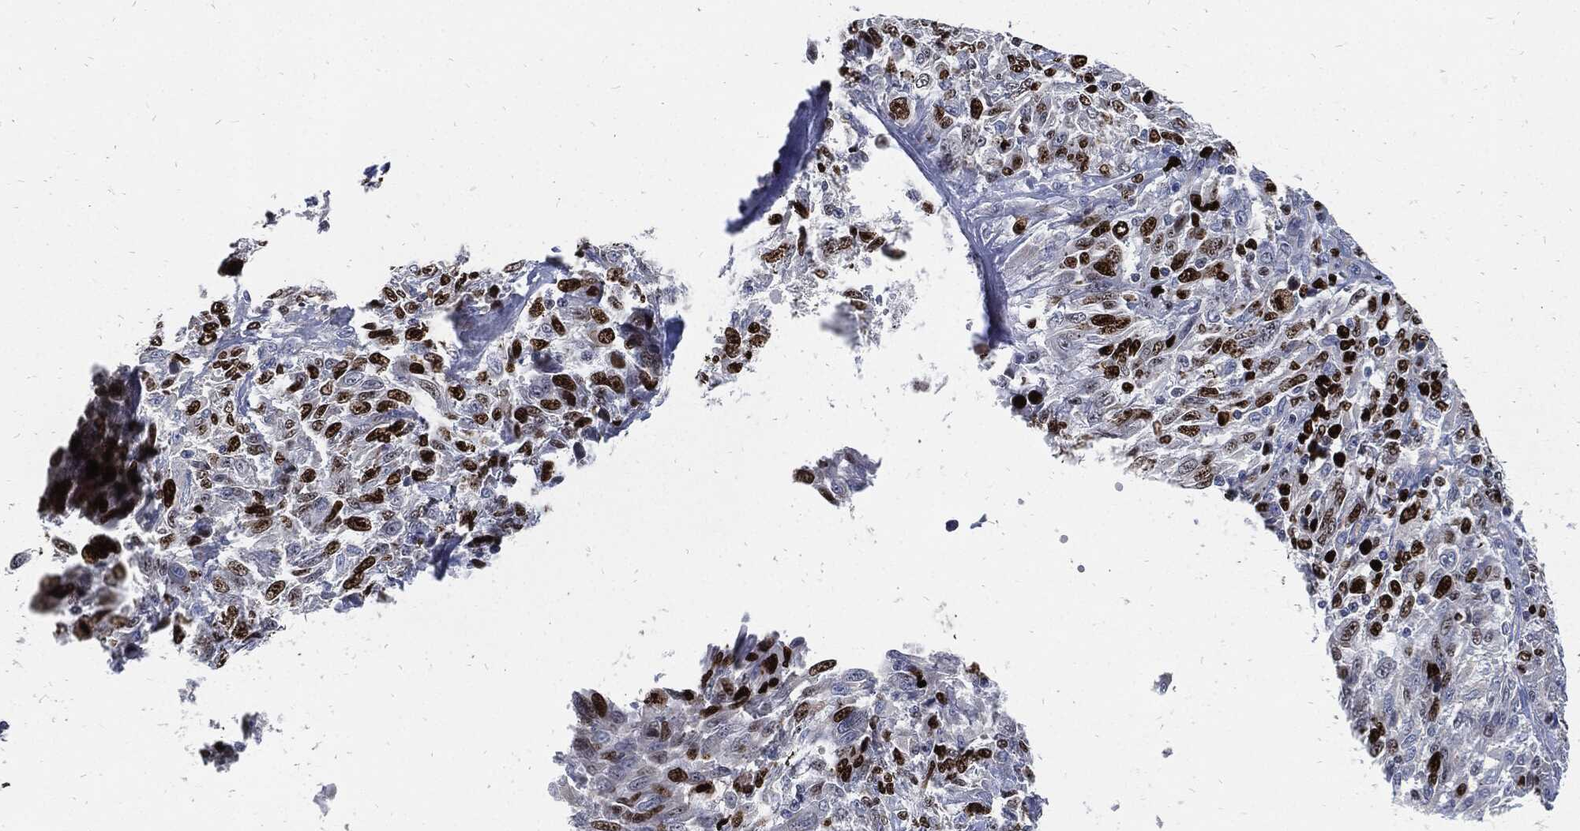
{"staining": {"intensity": "strong", "quantity": ">75%", "location": "nuclear"}, "tissue": "melanoma", "cell_type": "Tumor cells", "image_type": "cancer", "snomed": [{"axis": "morphology", "description": "Malignant melanoma, NOS"}, {"axis": "topography", "description": "Skin"}], "caption": "Strong nuclear protein positivity is present in approximately >75% of tumor cells in malignant melanoma.", "gene": "MKI67", "patient": {"sex": "female", "age": 91}}